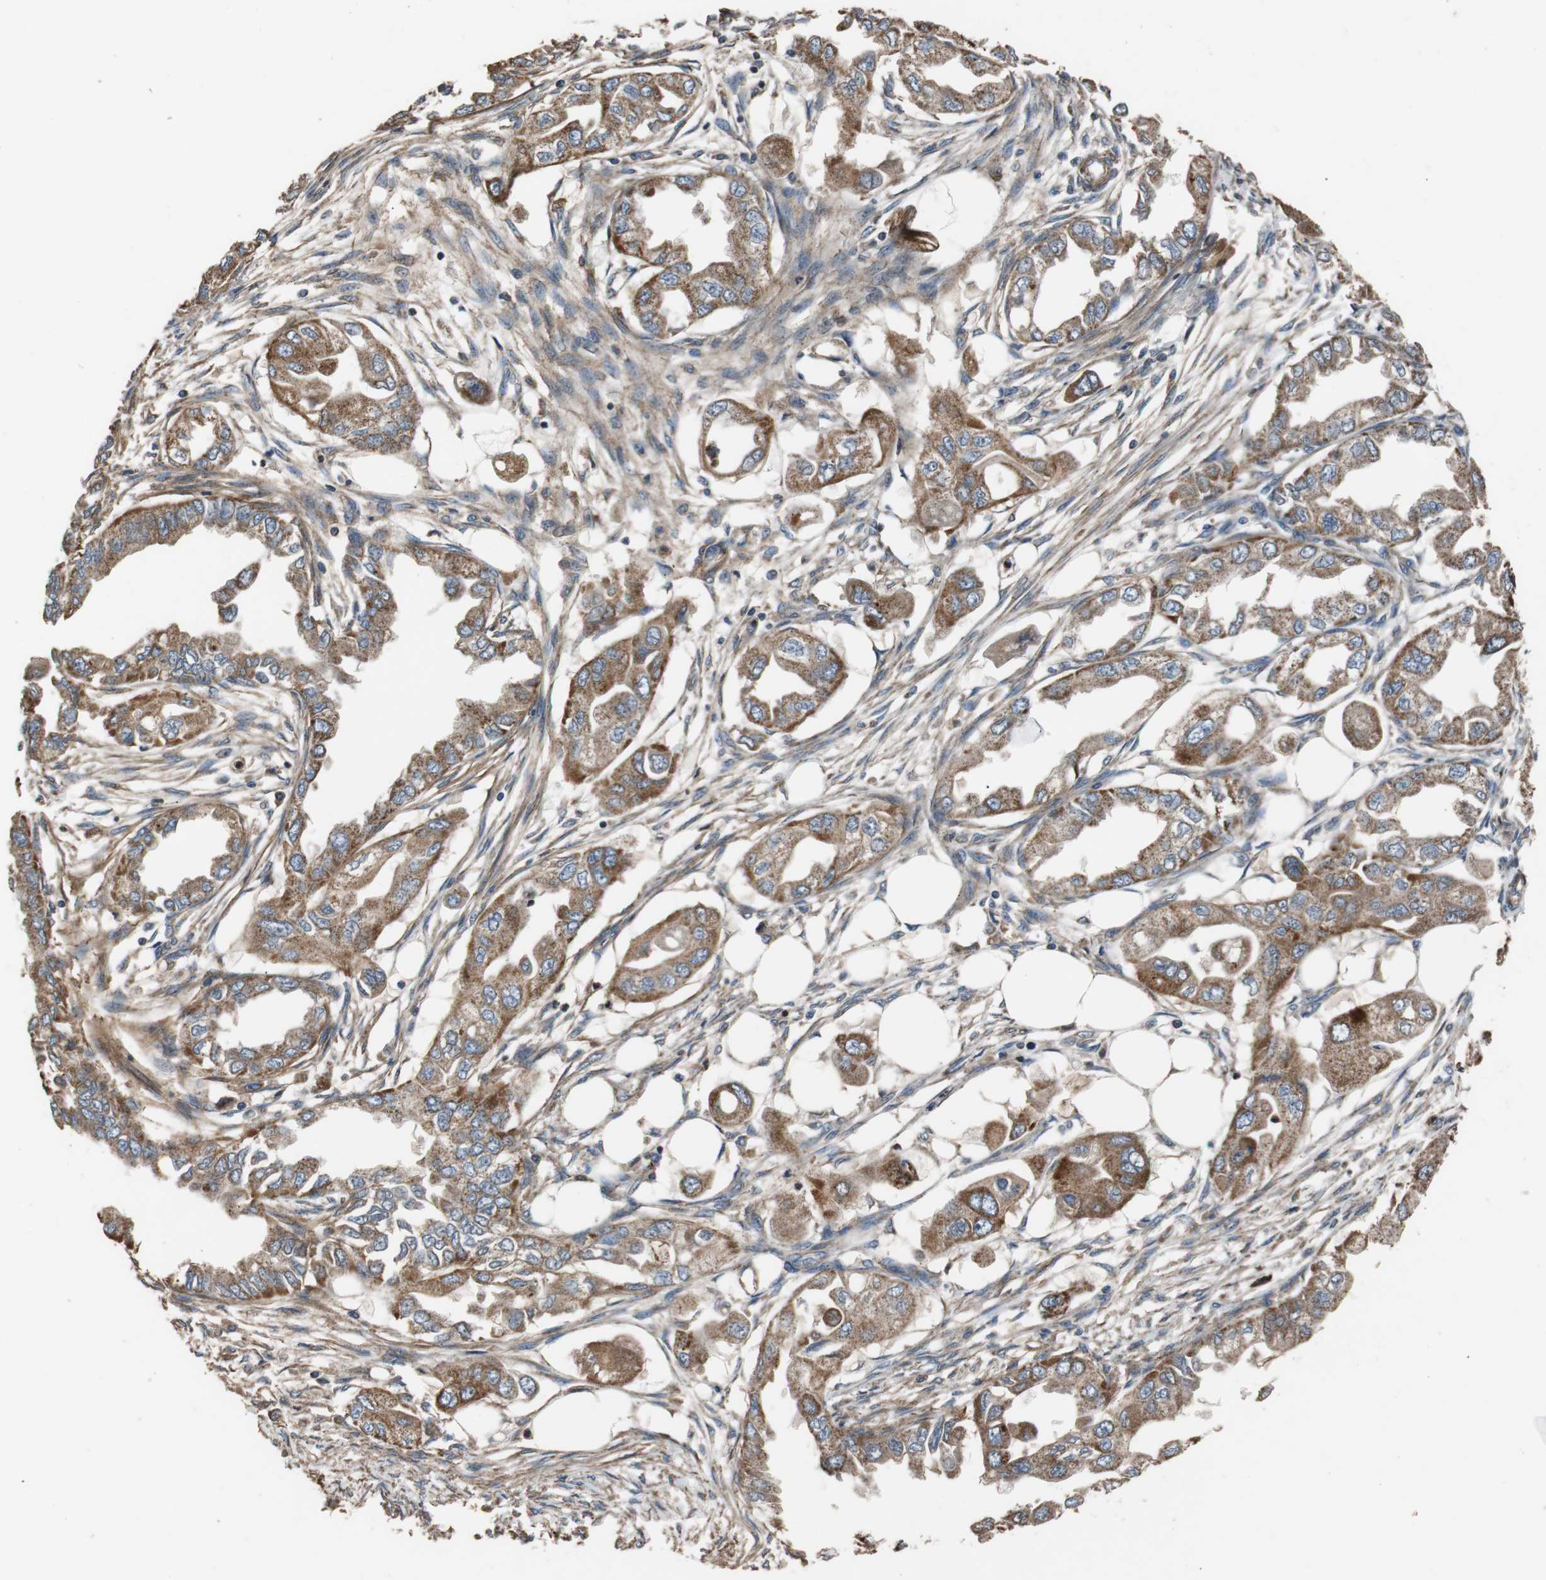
{"staining": {"intensity": "moderate", "quantity": ">75%", "location": "cytoplasmic/membranous"}, "tissue": "endometrial cancer", "cell_type": "Tumor cells", "image_type": "cancer", "snomed": [{"axis": "morphology", "description": "Adenocarcinoma, NOS"}, {"axis": "topography", "description": "Endometrium"}], "caption": "Immunohistochemistry (IHC) micrograph of endometrial cancer stained for a protein (brown), which exhibits medium levels of moderate cytoplasmic/membranous expression in approximately >75% of tumor cells.", "gene": "PITRM1", "patient": {"sex": "female", "age": 67}}